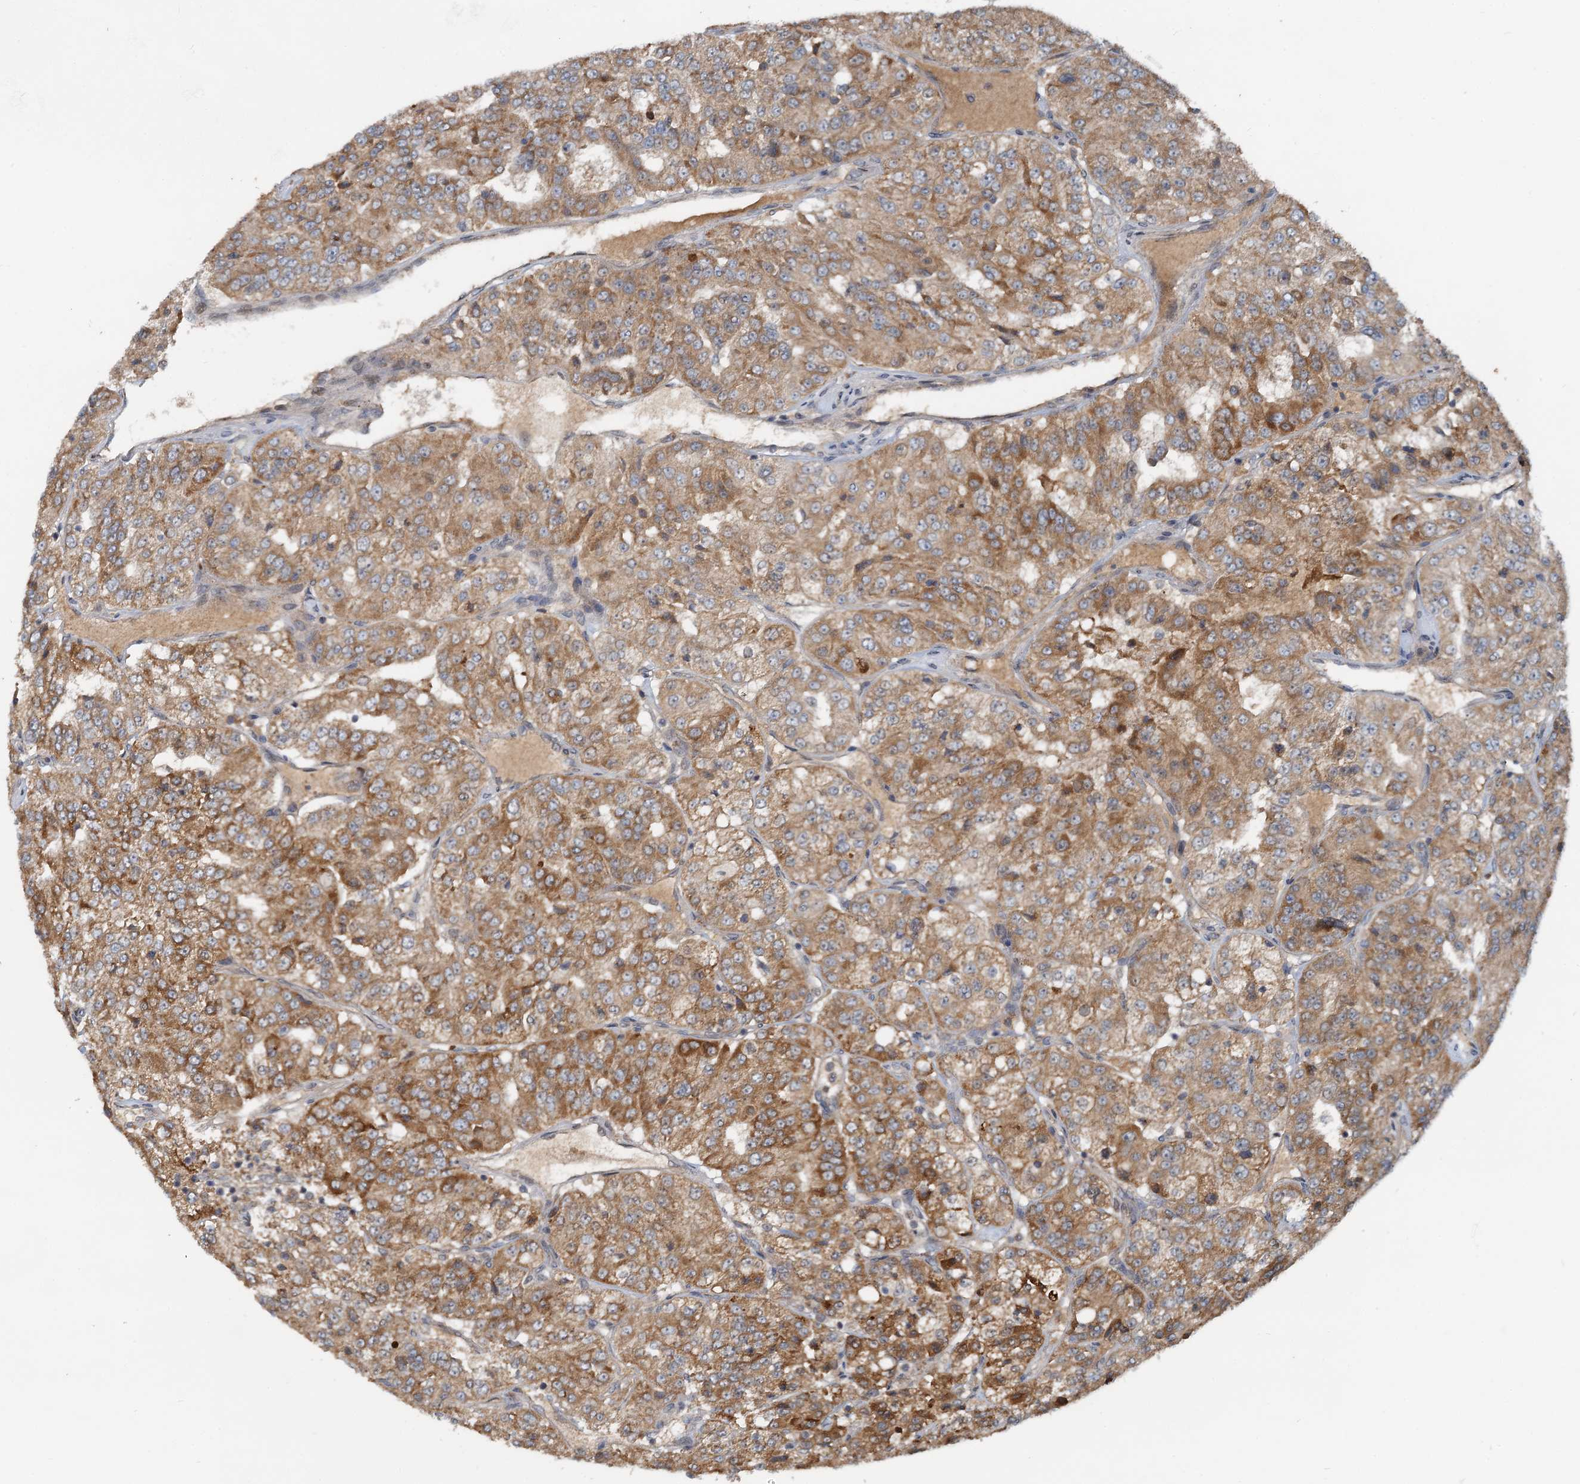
{"staining": {"intensity": "moderate", "quantity": ">75%", "location": "cytoplasmic/membranous"}, "tissue": "renal cancer", "cell_type": "Tumor cells", "image_type": "cancer", "snomed": [{"axis": "morphology", "description": "Adenocarcinoma, NOS"}, {"axis": "topography", "description": "Kidney"}], "caption": "Renal cancer (adenocarcinoma) was stained to show a protein in brown. There is medium levels of moderate cytoplasmic/membranous positivity in about >75% of tumor cells. Nuclei are stained in blue.", "gene": "CEP68", "patient": {"sex": "female", "age": 63}}